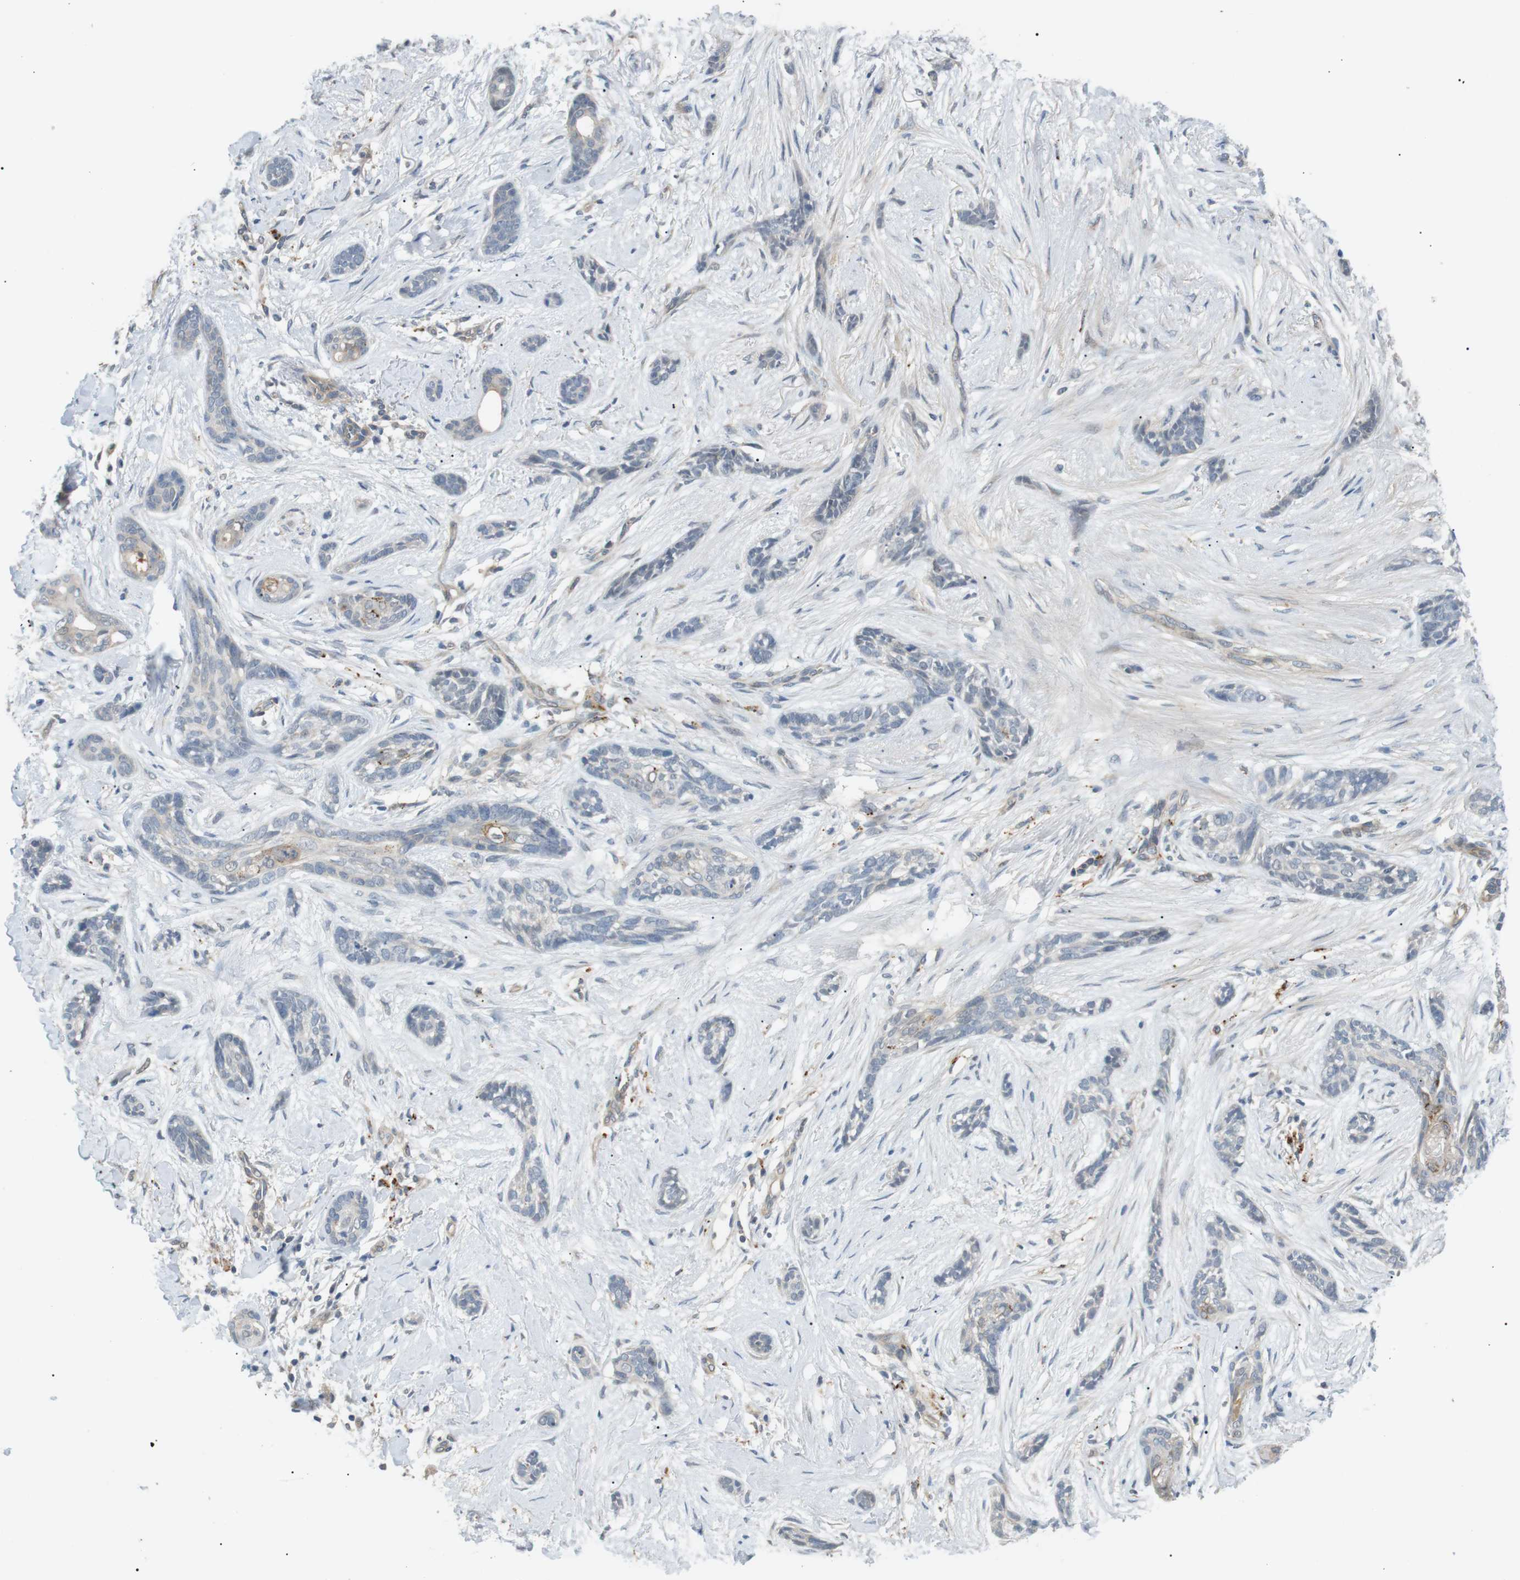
{"staining": {"intensity": "negative", "quantity": "none", "location": "none"}, "tissue": "skin cancer", "cell_type": "Tumor cells", "image_type": "cancer", "snomed": [{"axis": "morphology", "description": "Basal cell carcinoma"}, {"axis": "morphology", "description": "Adnexal tumor, benign"}, {"axis": "topography", "description": "Skin"}], "caption": "A photomicrograph of human skin cancer is negative for staining in tumor cells.", "gene": "B4GALNT2", "patient": {"sex": "female", "age": 42}}